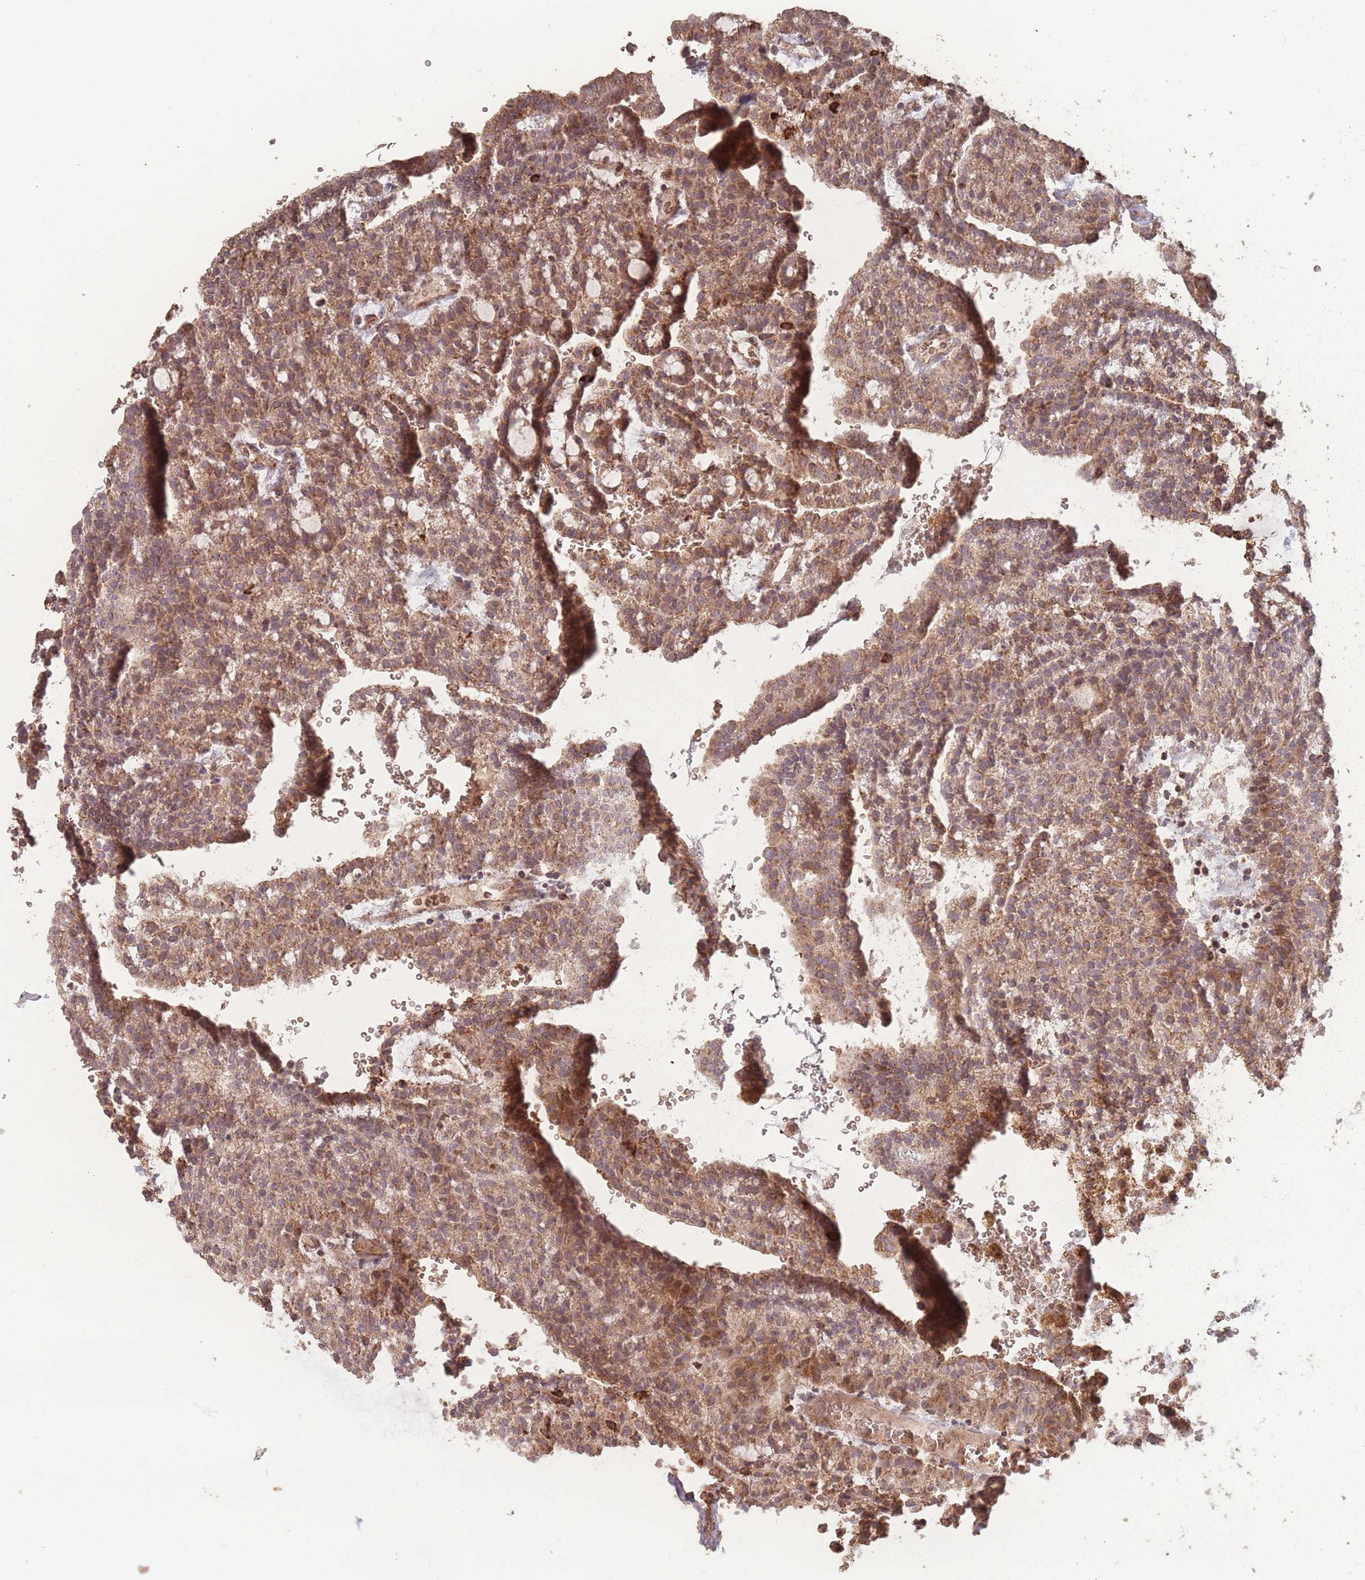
{"staining": {"intensity": "moderate", "quantity": ">75%", "location": "cytoplasmic/membranous"}, "tissue": "renal cancer", "cell_type": "Tumor cells", "image_type": "cancer", "snomed": [{"axis": "morphology", "description": "Adenocarcinoma, NOS"}, {"axis": "topography", "description": "Kidney"}], "caption": "High-power microscopy captured an immunohistochemistry micrograph of renal adenocarcinoma, revealing moderate cytoplasmic/membranous staining in about >75% of tumor cells.", "gene": "LYRM7", "patient": {"sex": "male", "age": 63}}